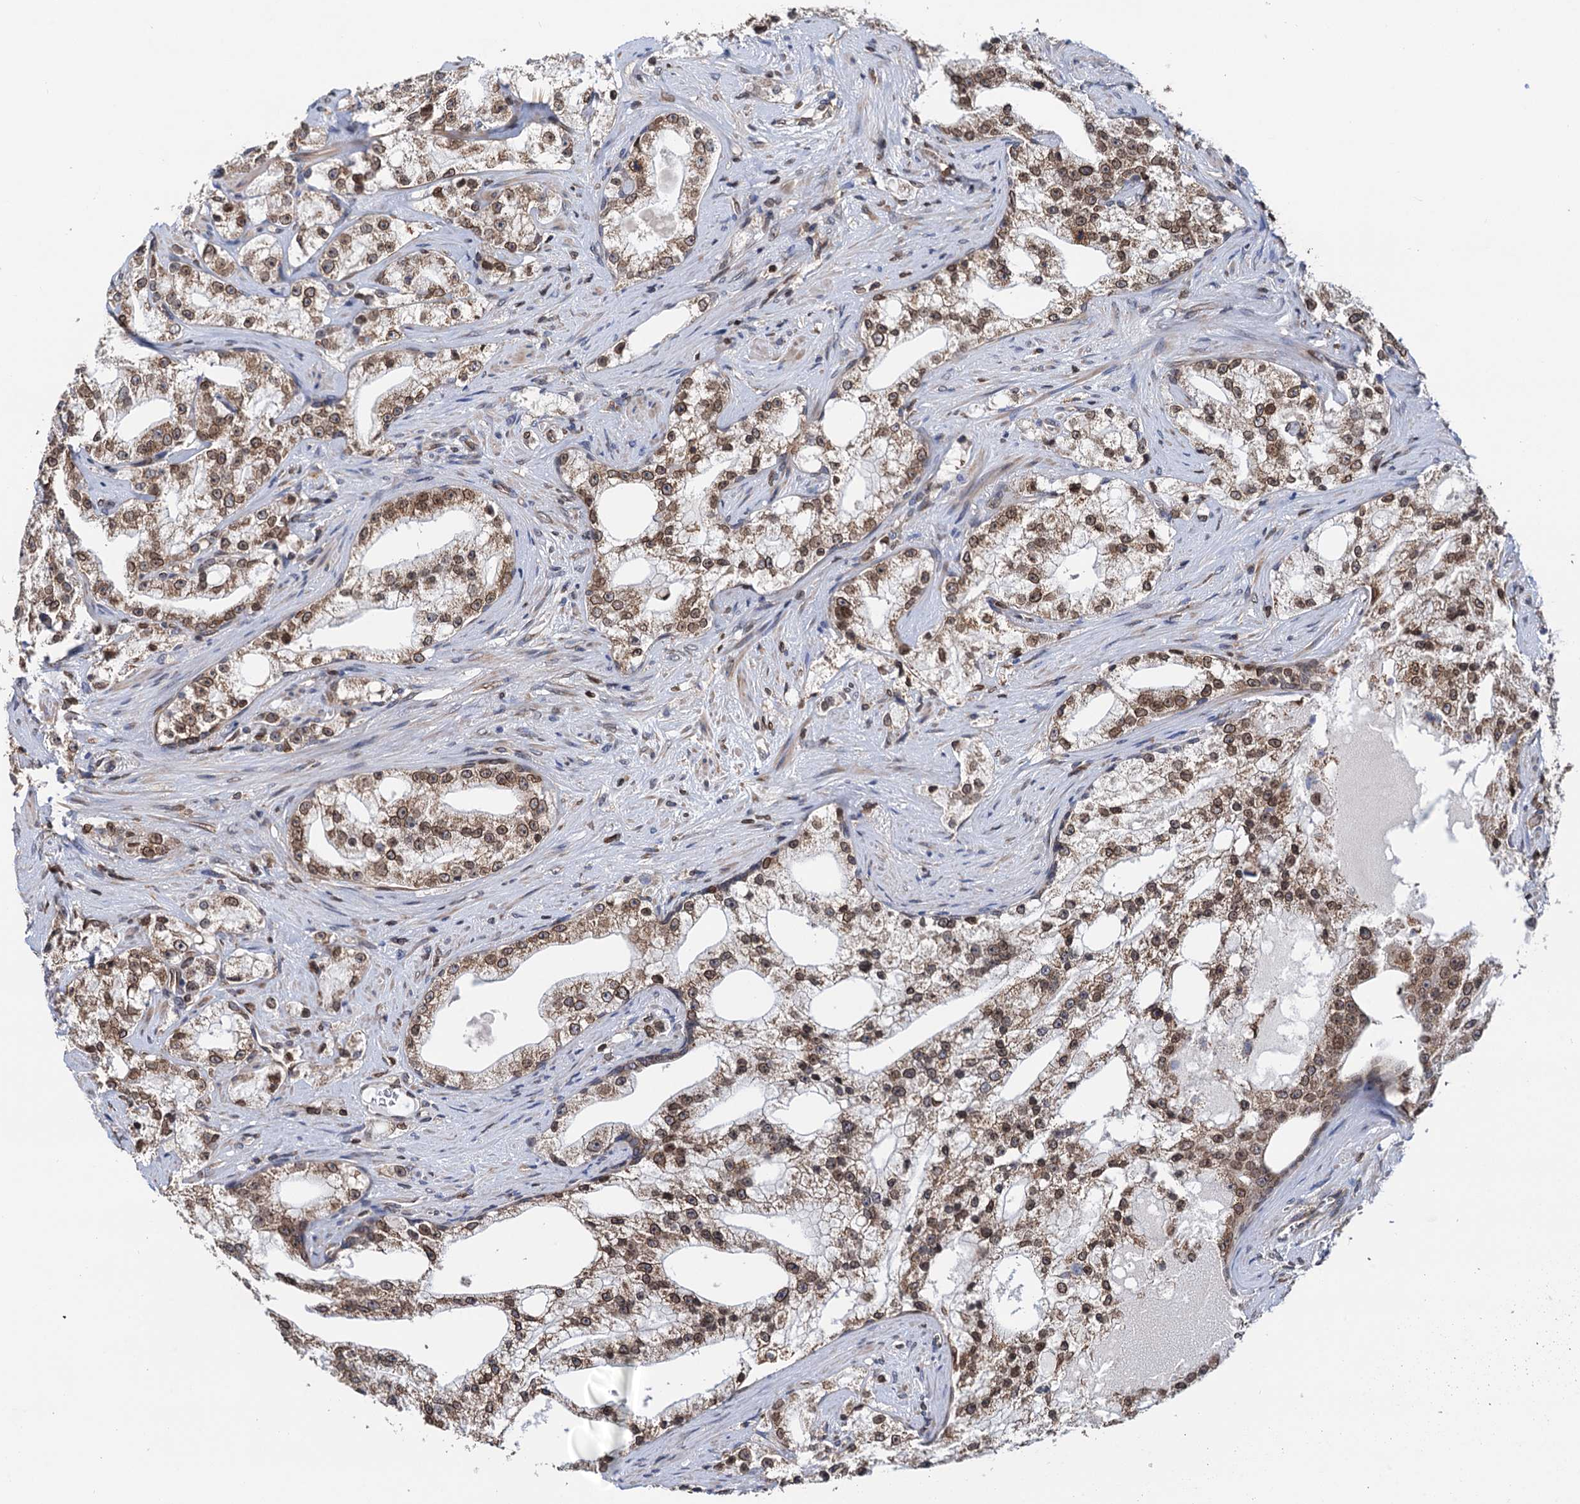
{"staining": {"intensity": "moderate", "quantity": ">75%", "location": "cytoplasmic/membranous,nuclear"}, "tissue": "prostate cancer", "cell_type": "Tumor cells", "image_type": "cancer", "snomed": [{"axis": "morphology", "description": "Adenocarcinoma, High grade"}, {"axis": "topography", "description": "Prostate"}], "caption": "Protein expression analysis of human prostate cancer (high-grade adenocarcinoma) reveals moderate cytoplasmic/membranous and nuclear expression in about >75% of tumor cells.", "gene": "ZC3H13", "patient": {"sex": "male", "age": 64}}